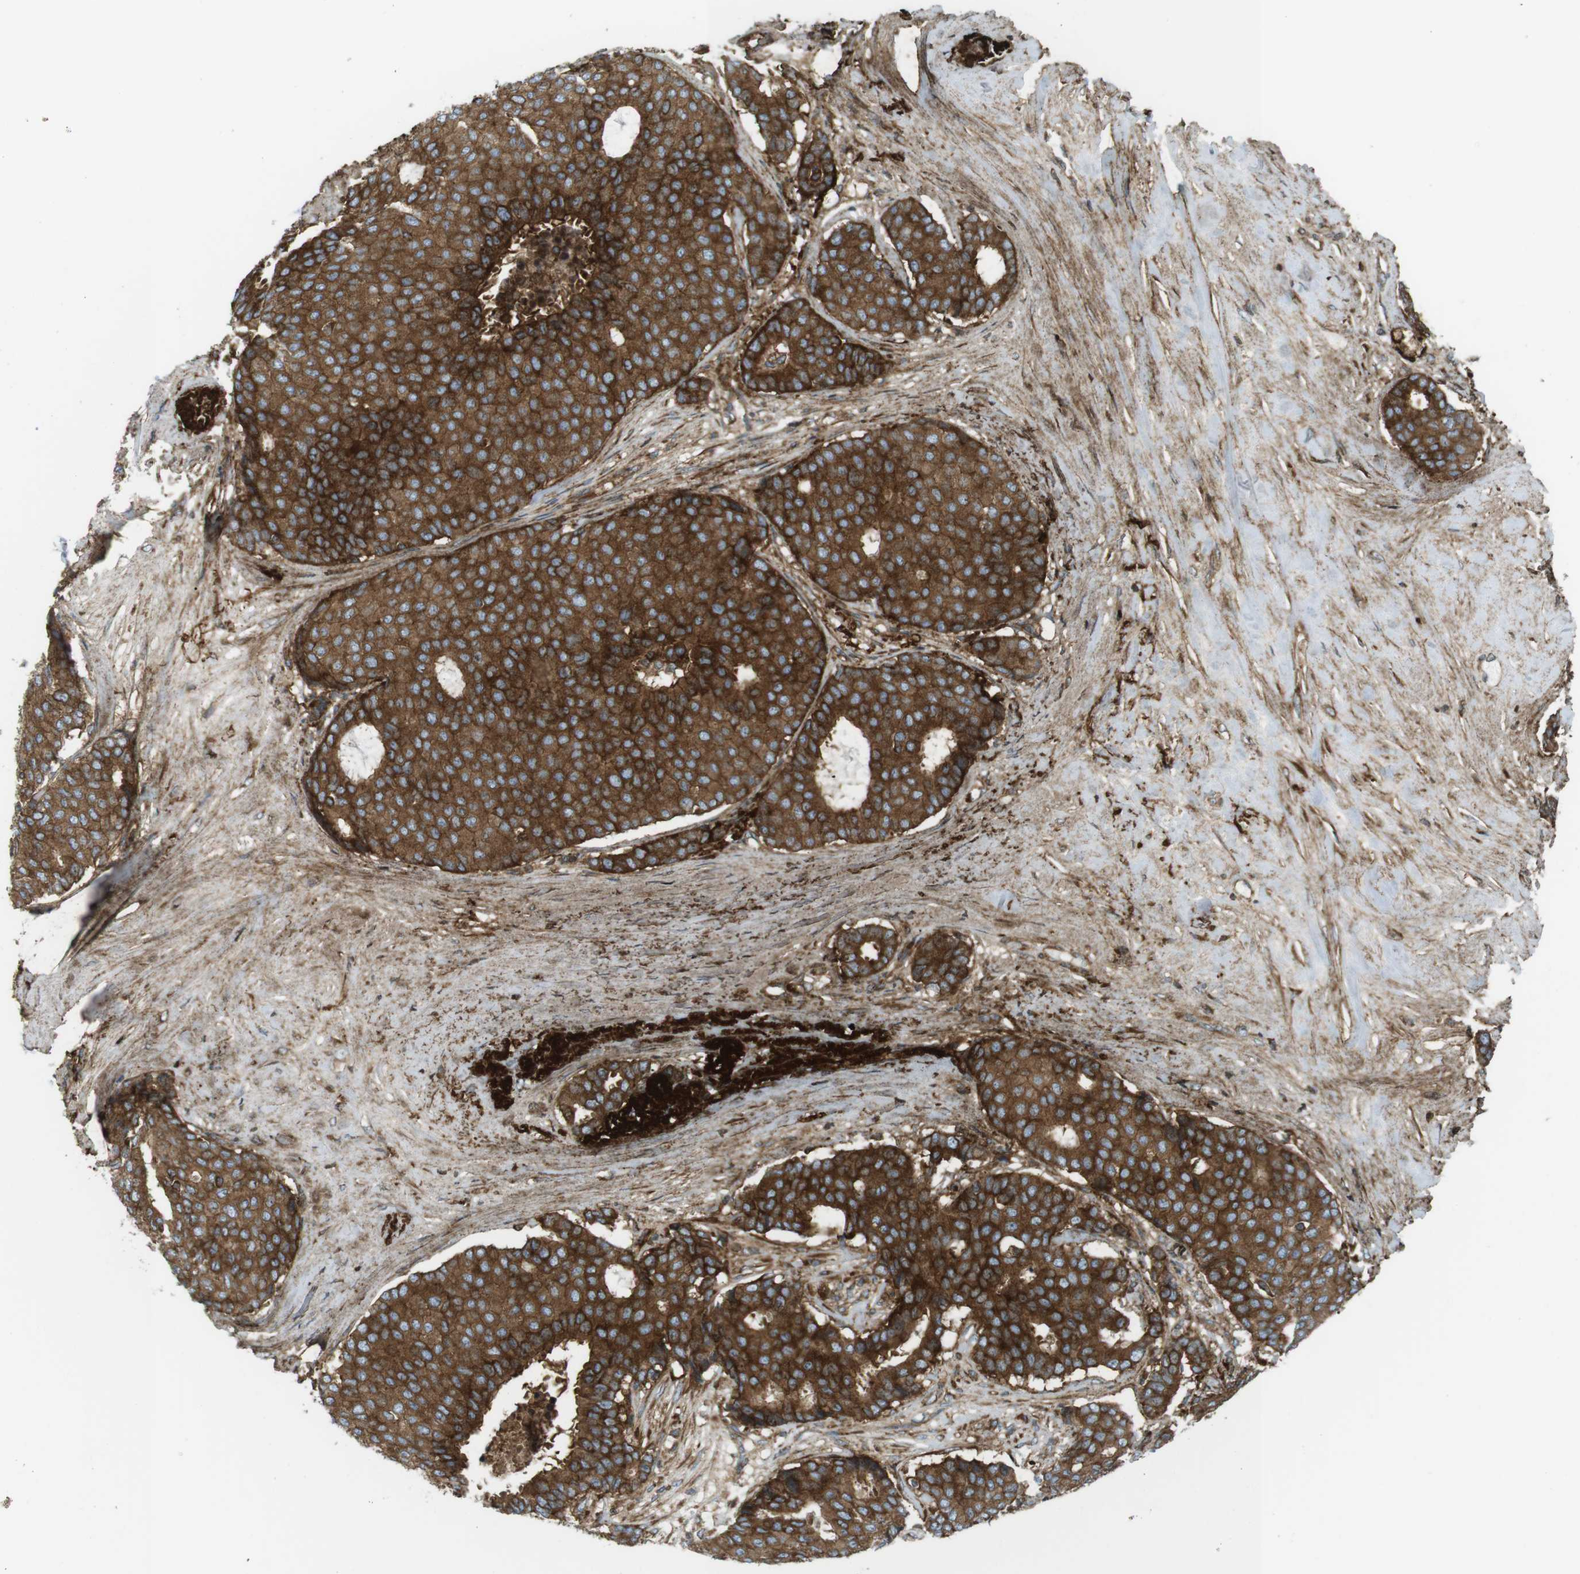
{"staining": {"intensity": "strong", "quantity": ">75%", "location": "cytoplasmic/membranous"}, "tissue": "breast cancer", "cell_type": "Tumor cells", "image_type": "cancer", "snomed": [{"axis": "morphology", "description": "Duct carcinoma"}, {"axis": "topography", "description": "Breast"}], "caption": "High-power microscopy captured an IHC micrograph of breast cancer, revealing strong cytoplasmic/membranous staining in approximately >75% of tumor cells. (DAB IHC, brown staining for protein, blue staining for nuclei).", "gene": "FLII", "patient": {"sex": "female", "age": 75}}